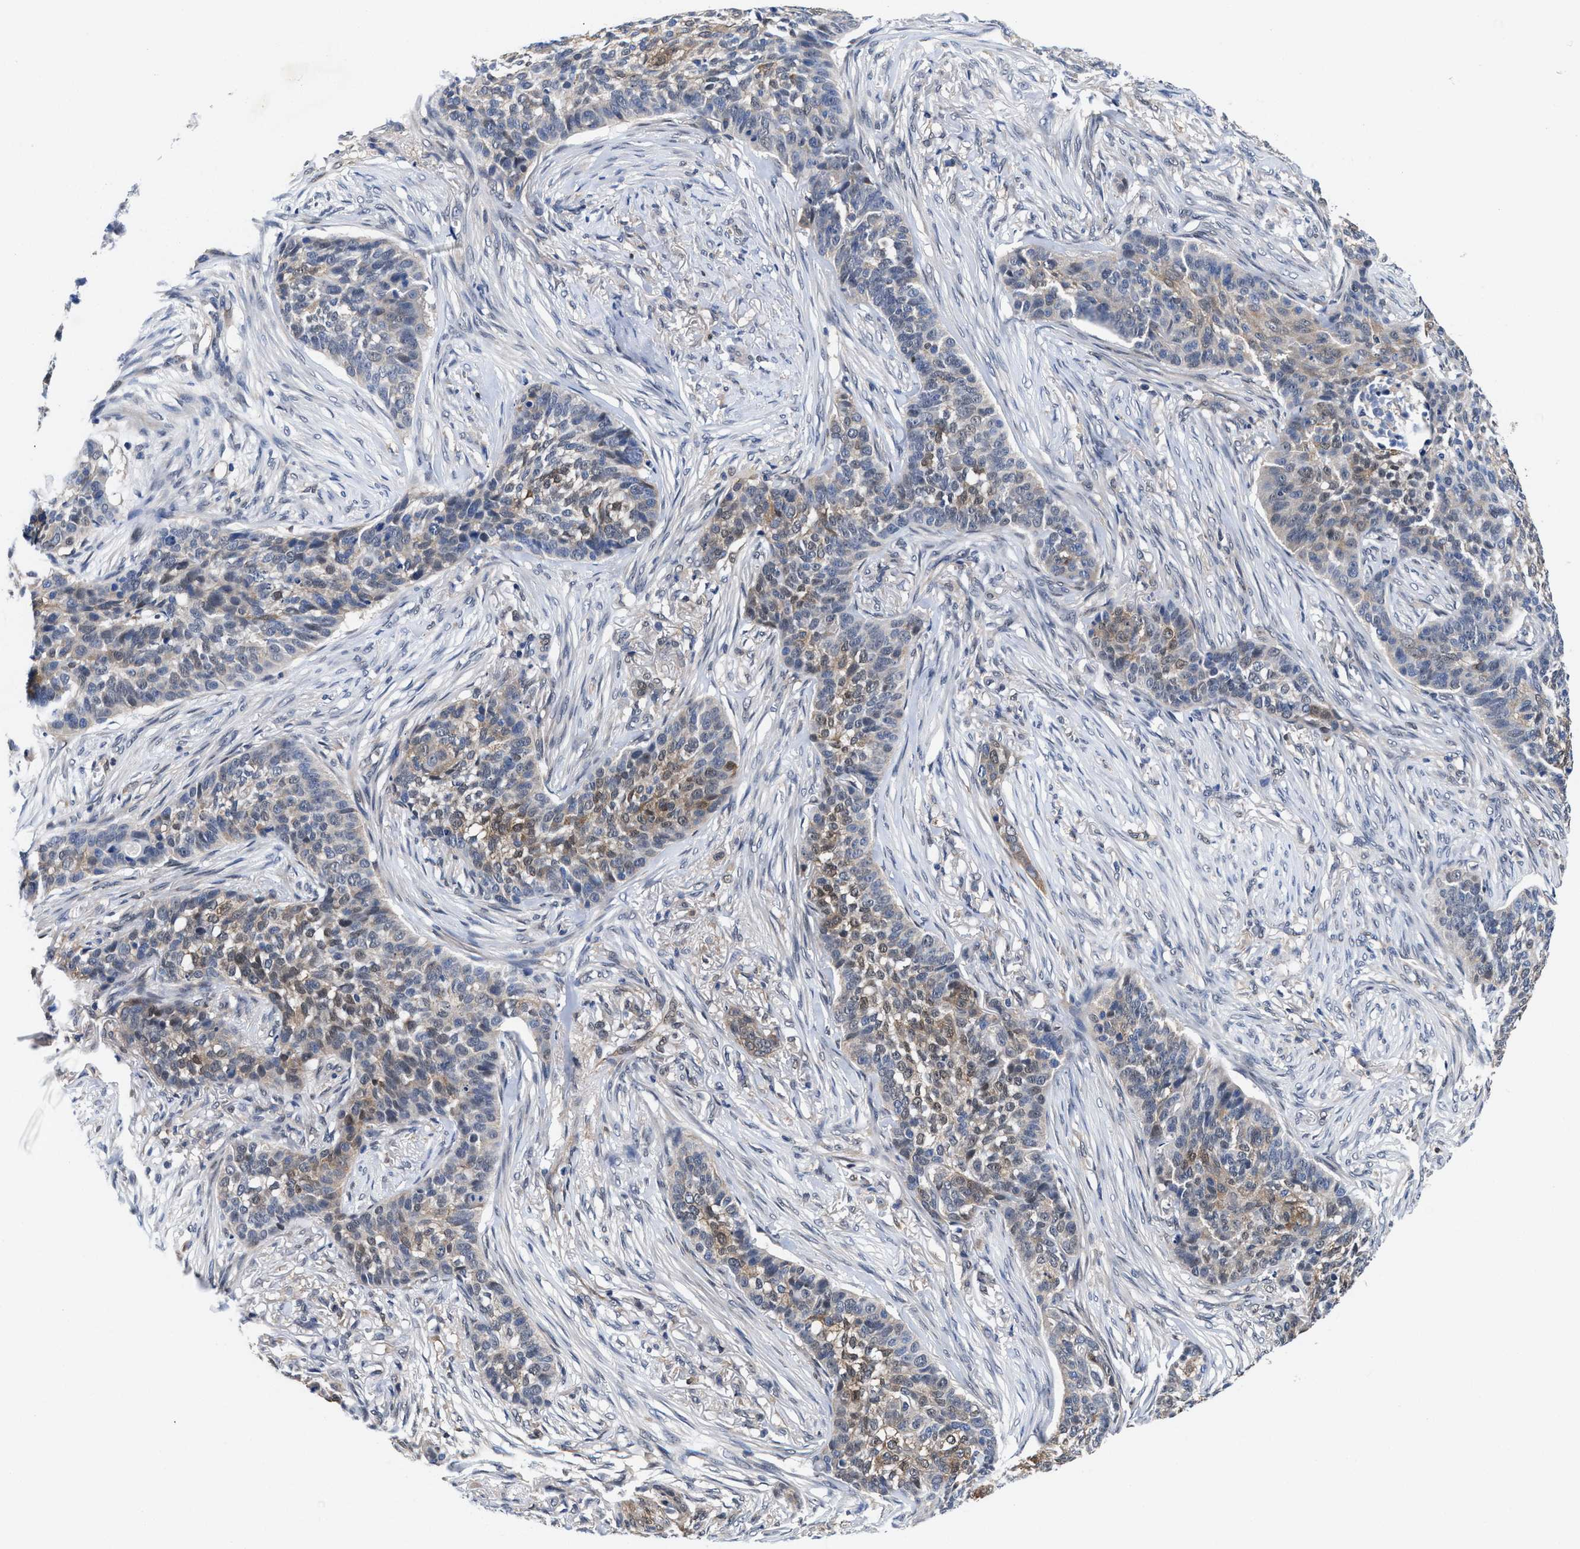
{"staining": {"intensity": "weak", "quantity": "25%-75%", "location": "cytoplasmic/membranous,nuclear"}, "tissue": "skin cancer", "cell_type": "Tumor cells", "image_type": "cancer", "snomed": [{"axis": "morphology", "description": "Basal cell carcinoma"}, {"axis": "topography", "description": "Skin"}], "caption": "Skin cancer was stained to show a protein in brown. There is low levels of weak cytoplasmic/membranous and nuclear positivity in about 25%-75% of tumor cells.", "gene": "ACLY", "patient": {"sex": "male", "age": 85}}